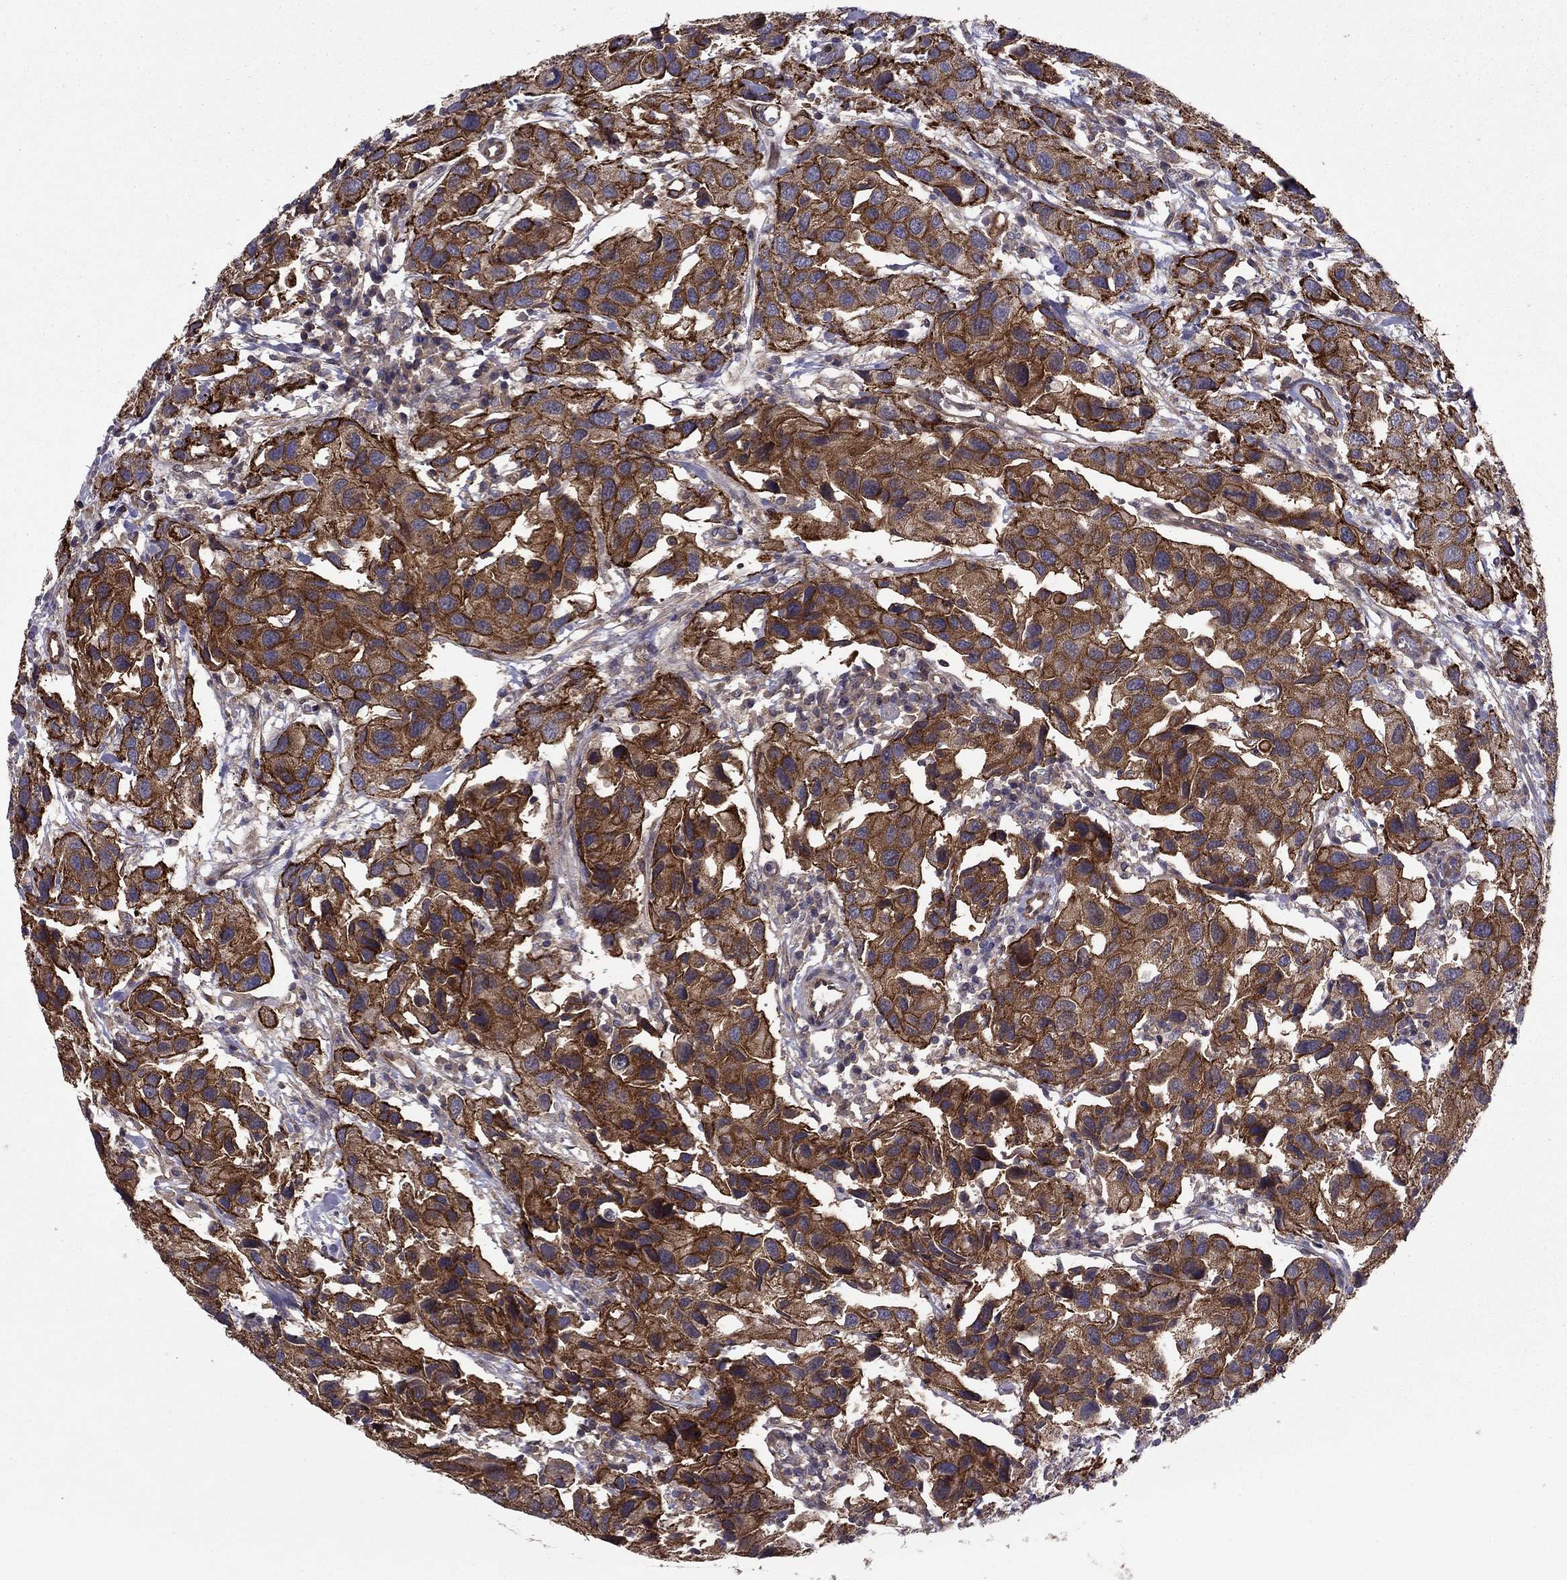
{"staining": {"intensity": "strong", "quantity": ">75%", "location": "cytoplasmic/membranous"}, "tissue": "urothelial cancer", "cell_type": "Tumor cells", "image_type": "cancer", "snomed": [{"axis": "morphology", "description": "Urothelial carcinoma, High grade"}, {"axis": "topography", "description": "Urinary bladder"}], "caption": "Urothelial carcinoma (high-grade) stained with a protein marker demonstrates strong staining in tumor cells.", "gene": "SHMT1", "patient": {"sex": "male", "age": 79}}